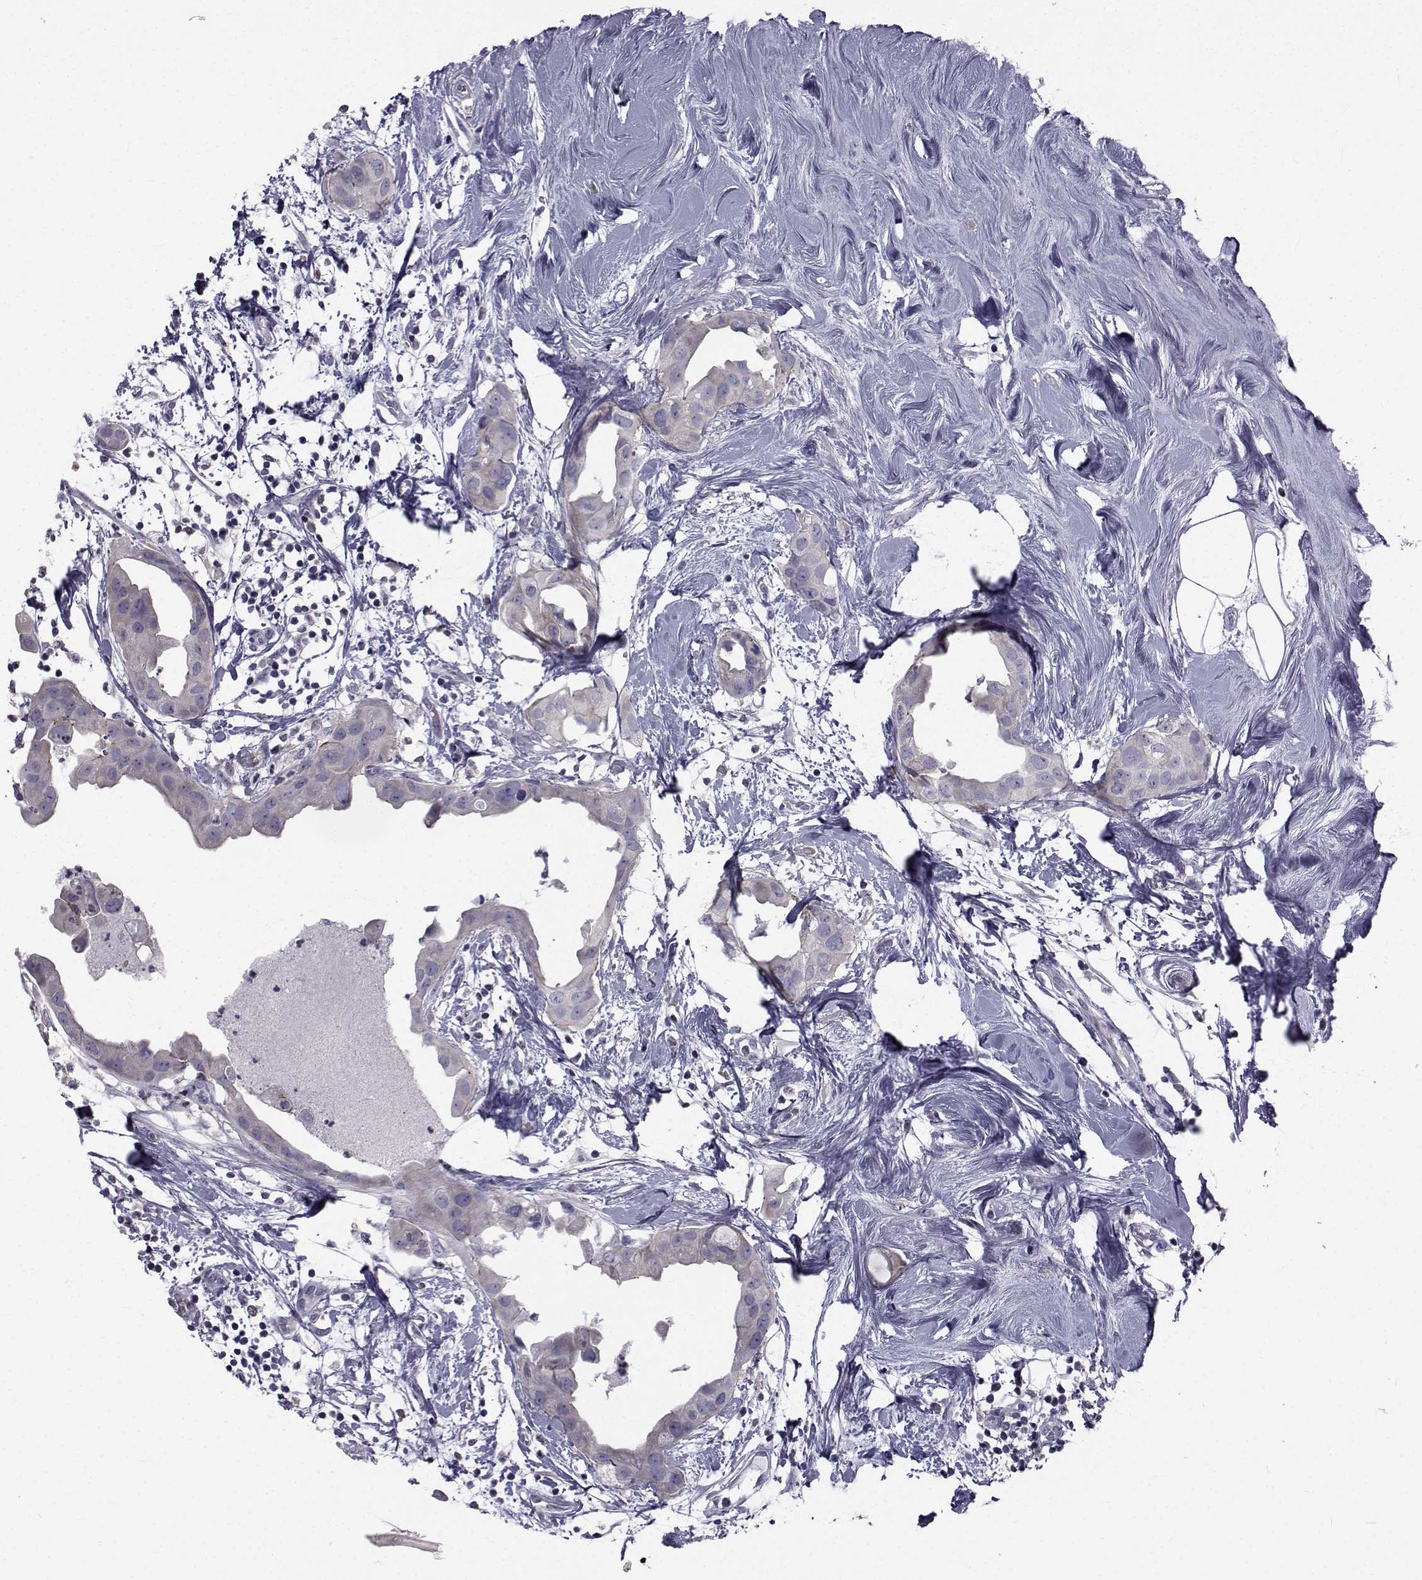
{"staining": {"intensity": "negative", "quantity": "none", "location": "none"}, "tissue": "breast cancer", "cell_type": "Tumor cells", "image_type": "cancer", "snomed": [{"axis": "morphology", "description": "Normal tissue, NOS"}, {"axis": "morphology", "description": "Duct carcinoma"}, {"axis": "topography", "description": "Breast"}], "caption": "Immunohistochemistry of human intraductal carcinoma (breast) shows no positivity in tumor cells.", "gene": "SLC30A10", "patient": {"sex": "female", "age": 40}}